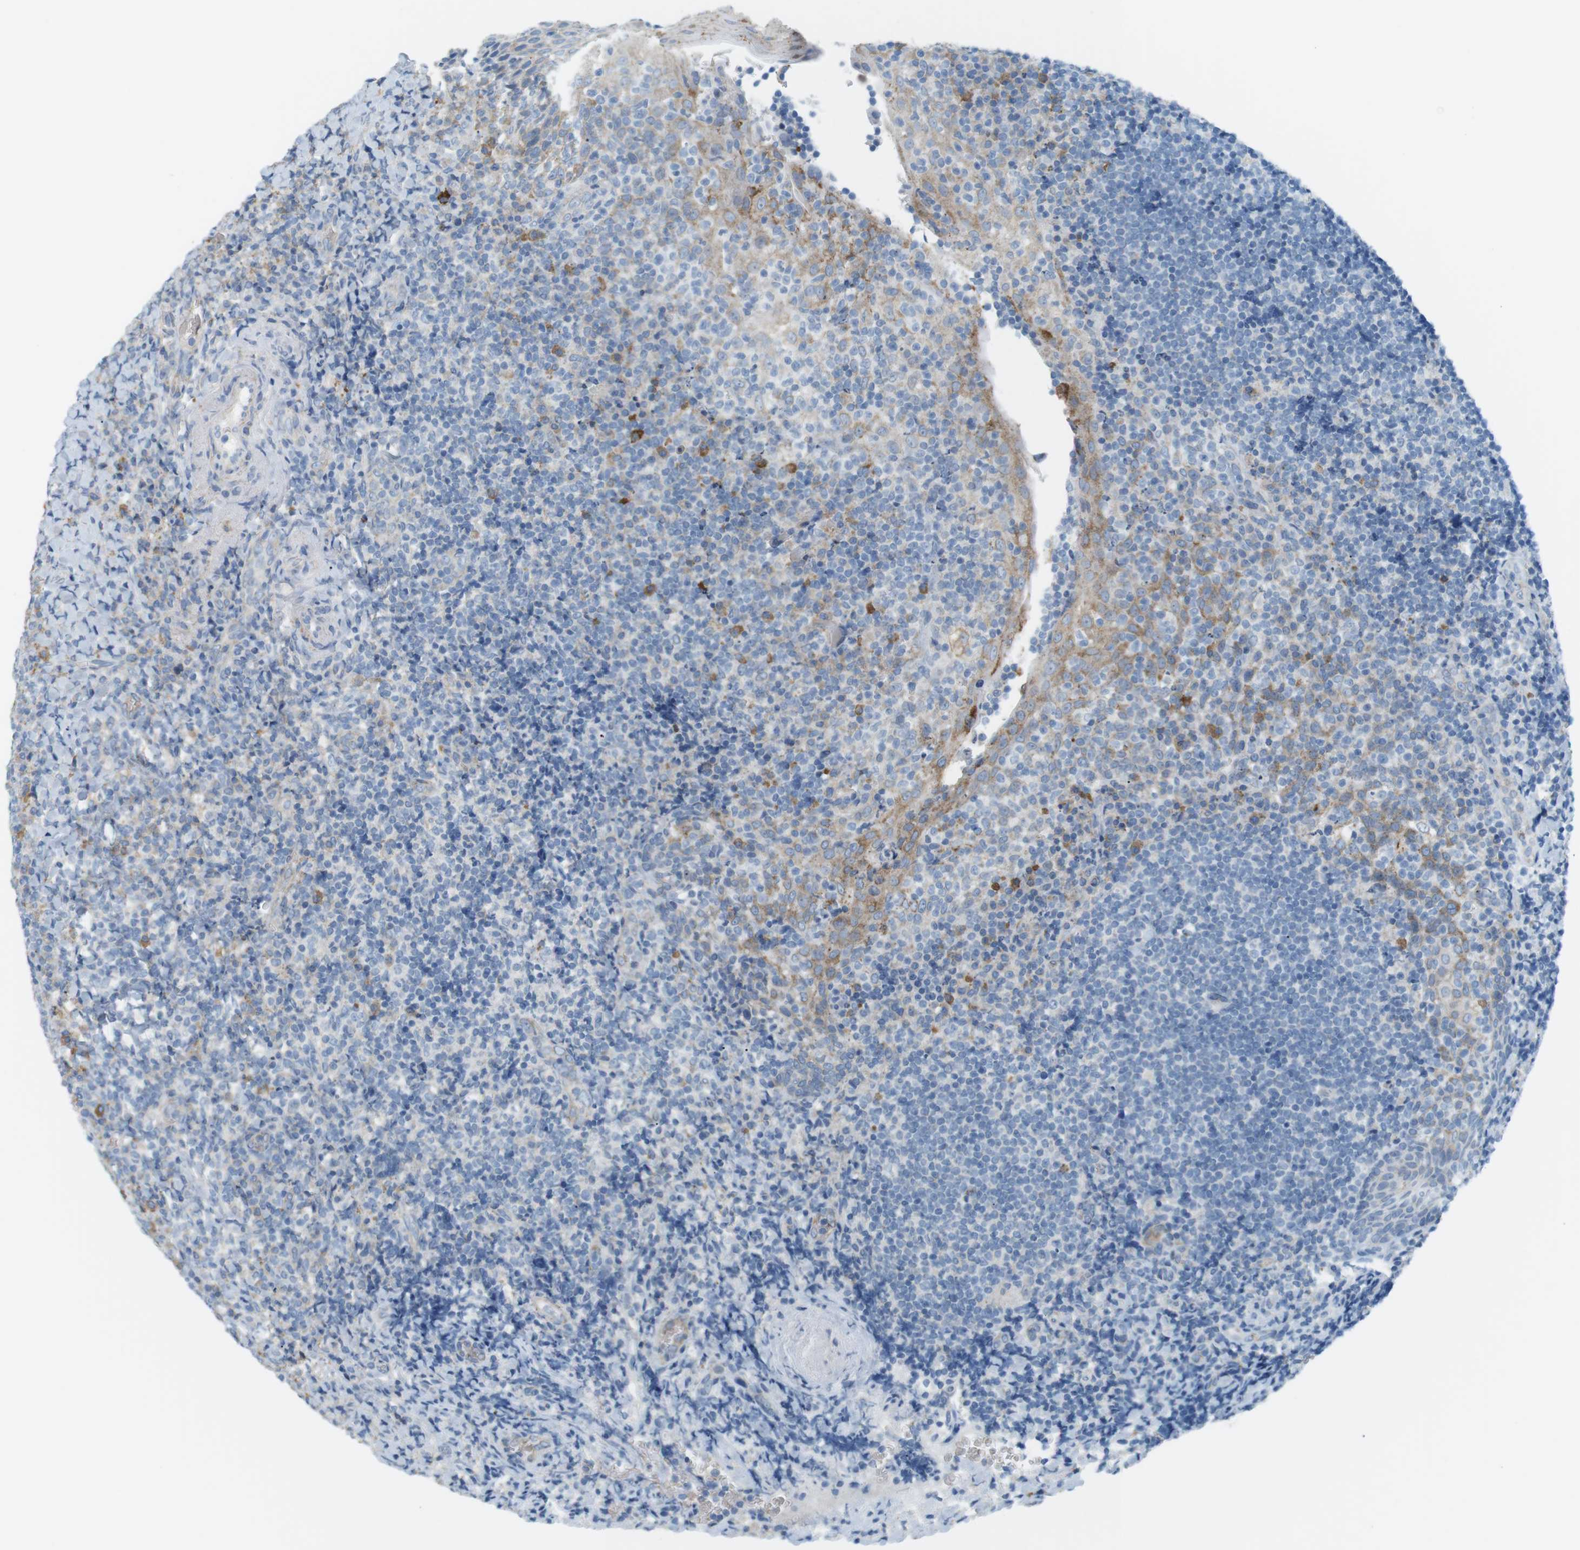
{"staining": {"intensity": "negative", "quantity": "none", "location": "none"}, "tissue": "tonsil", "cell_type": "Germinal center cells", "image_type": "normal", "snomed": [{"axis": "morphology", "description": "Normal tissue, NOS"}, {"axis": "topography", "description": "Tonsil"}], "caption": "Tonsil stained for a protein using immunohistochemistry (IHC) shows no expression germinal center cells.", "gene": "VAMP1", "patient": {"sex": "male", "age": 37}}